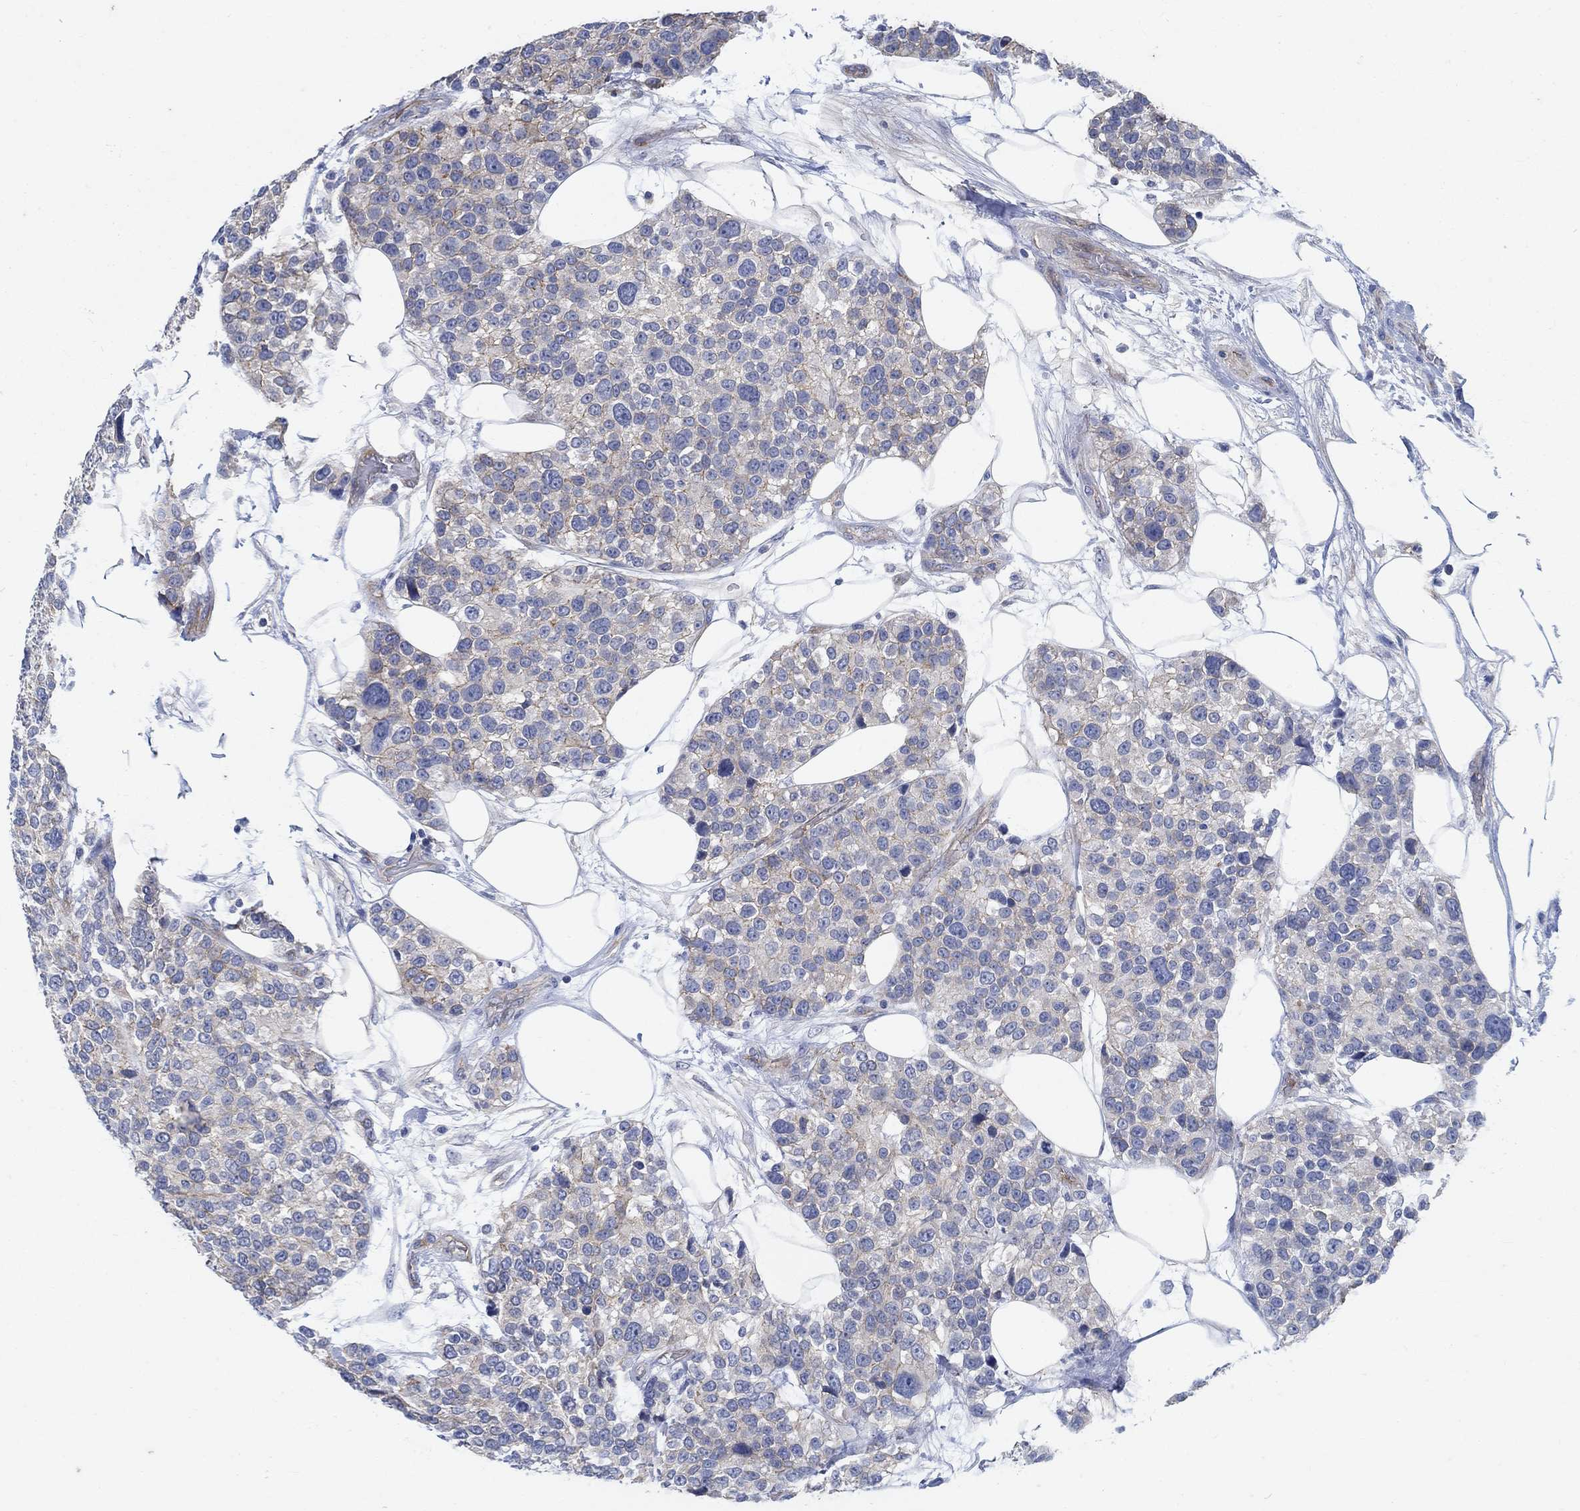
{"staining": {"intensity": "weak", "quantity": "<25%", "location": "cytoplasmic/membranous"}, "tissue": "urothelial cancer", "cell_type": "Tumor cells", "image_type": "cancer", "snomed": [{"axis": "morphology", "description": "Urothelial carcinoma, High grade"}, {"axis": "topography", "description": "Urinary bladder"}], "caption": "This is an IHC photomicrograph of human high-grade urothelial carcinoma. There is no expression in tumor cells.", "gene": "TMEM198", "patient": {"sex": "male", "age": 77}}